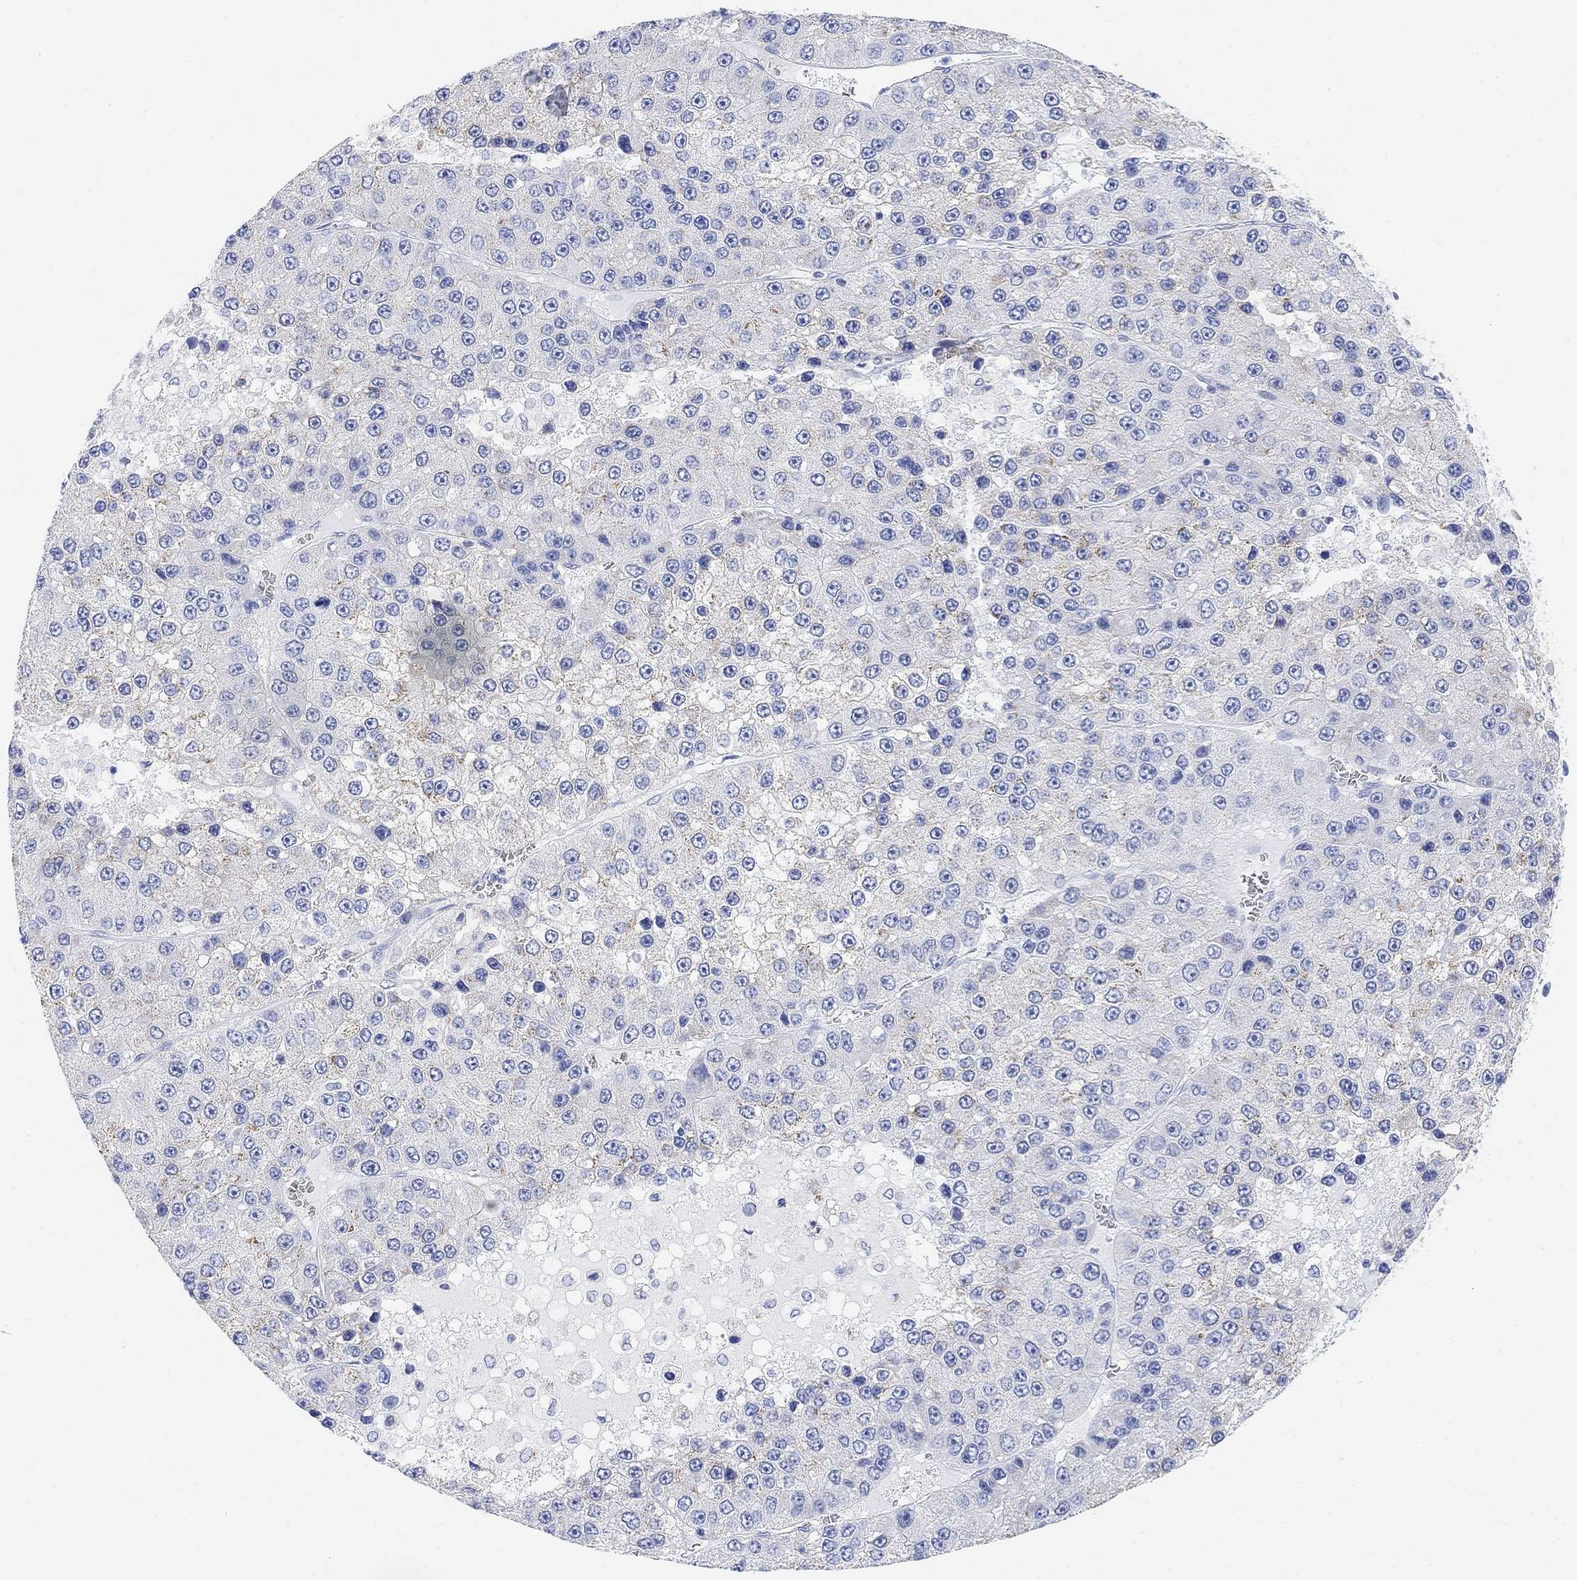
{"staining": {"intensity": "negative", "quantity": "none", "location": "none"}, "tissue": "liver cancer", "cell_type": "Tumor cells", "image_type": "cancer", "snomed": [{"axis": "morphology", "description": "Carcinoma, Hepatocellular, NOS"}, {"axis": "topography", "description": "Liver"}], "caption": "This is a image of immunohistochemistry staining of liver cancer (hepatocellular carcinoma), which shows no staining in tumor cells.", "gene": "RETNLB", "patient": {"sex": "female", "age": 73}}